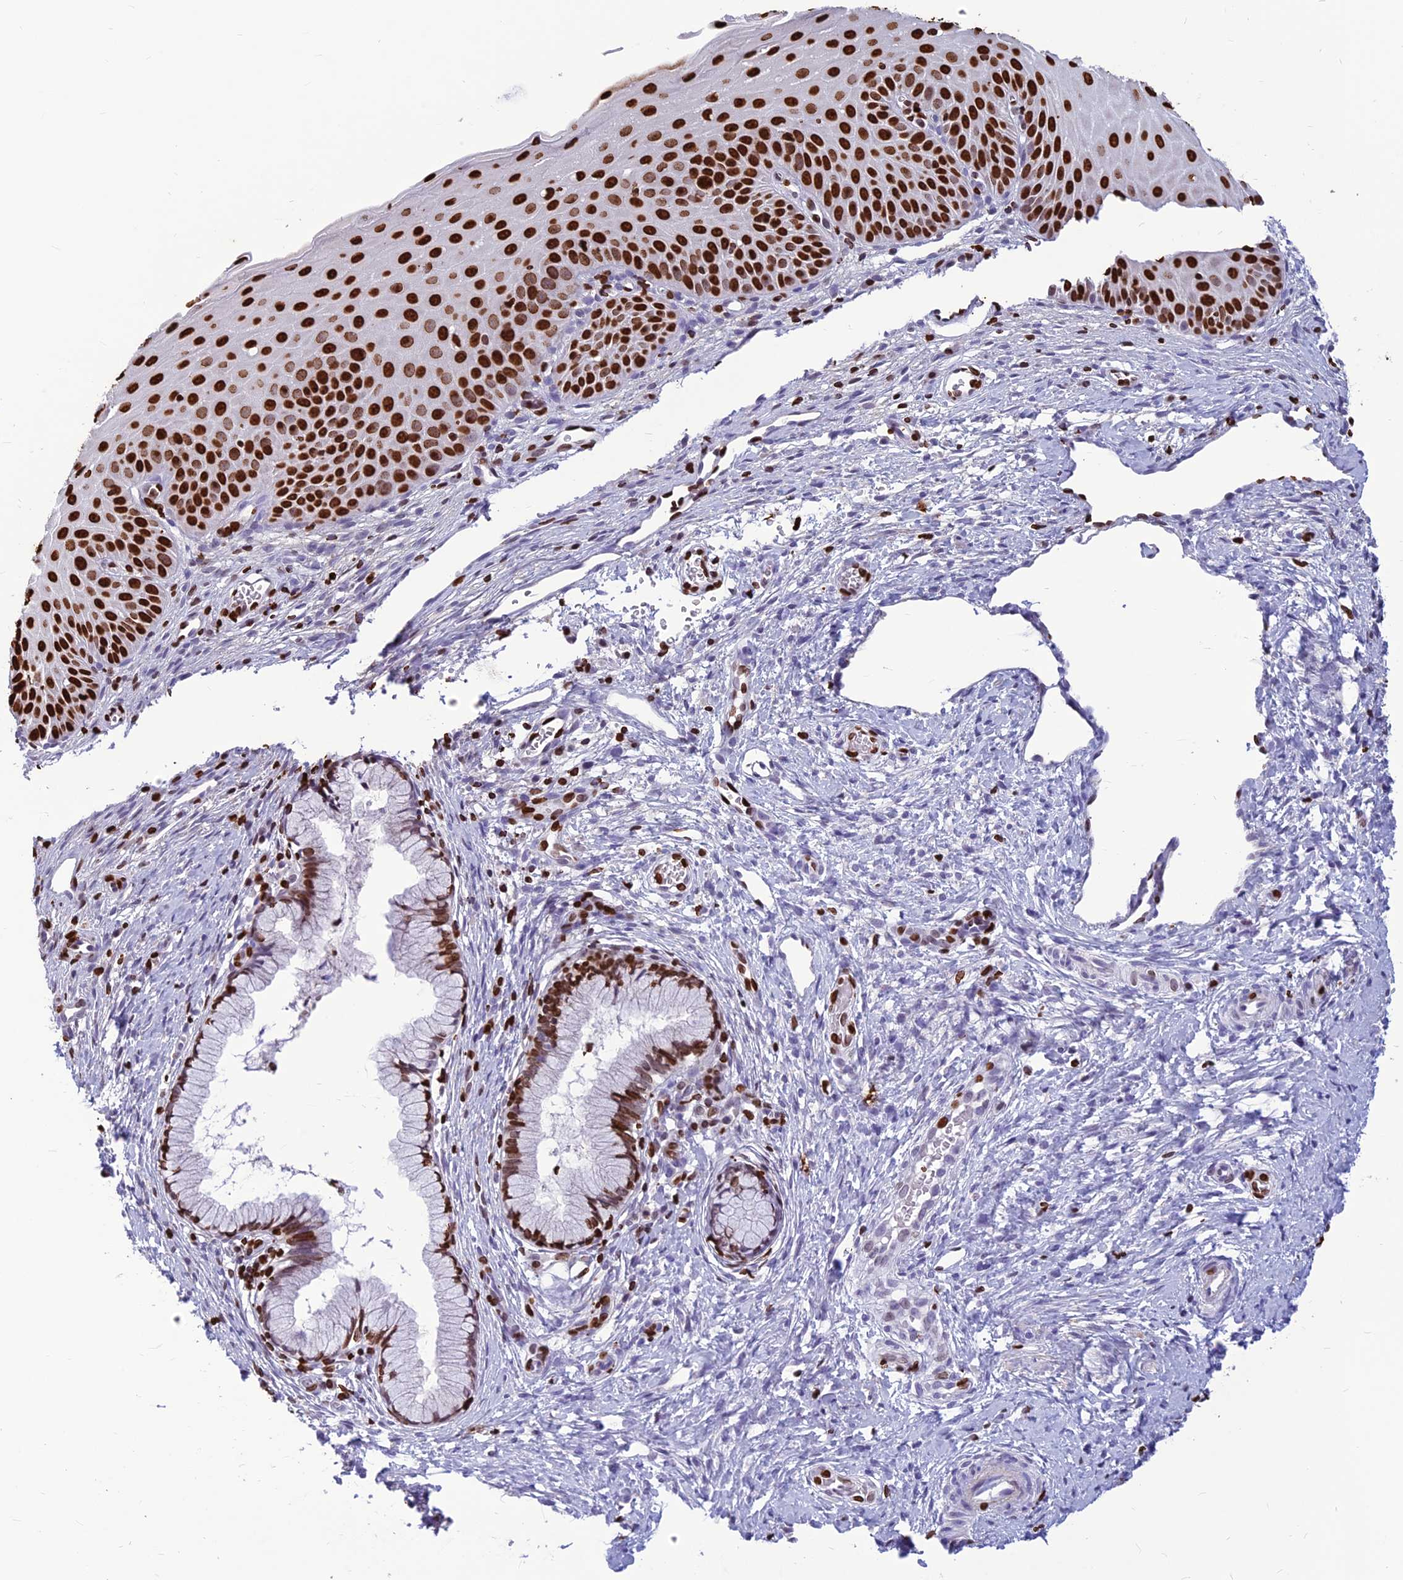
{"staining": {"intensity": "strong", "quantity": ">75%", "location": "nuclear"}, "tissue": "cervix", "cell_type": "Glandular cells", "image_type": "normal", "snomed": [{"axis": "morphology", "description": "Normal tissue, NOS"}, {"axis": "topography", "description": "Cervix"}], "caption": "A high amount of strong nuclear staining is appreciated in about >75% of glandular cells in normal cervix. The staining was performed using DAB (3,3'-diaminobenzidine) to visualize the protein expression in brown, while the nuclei were stained in blue with hematoxylin (Magnification: 20x).", "gene": "AKAP17A", "patient": {"sex": "female", "age": 36}}